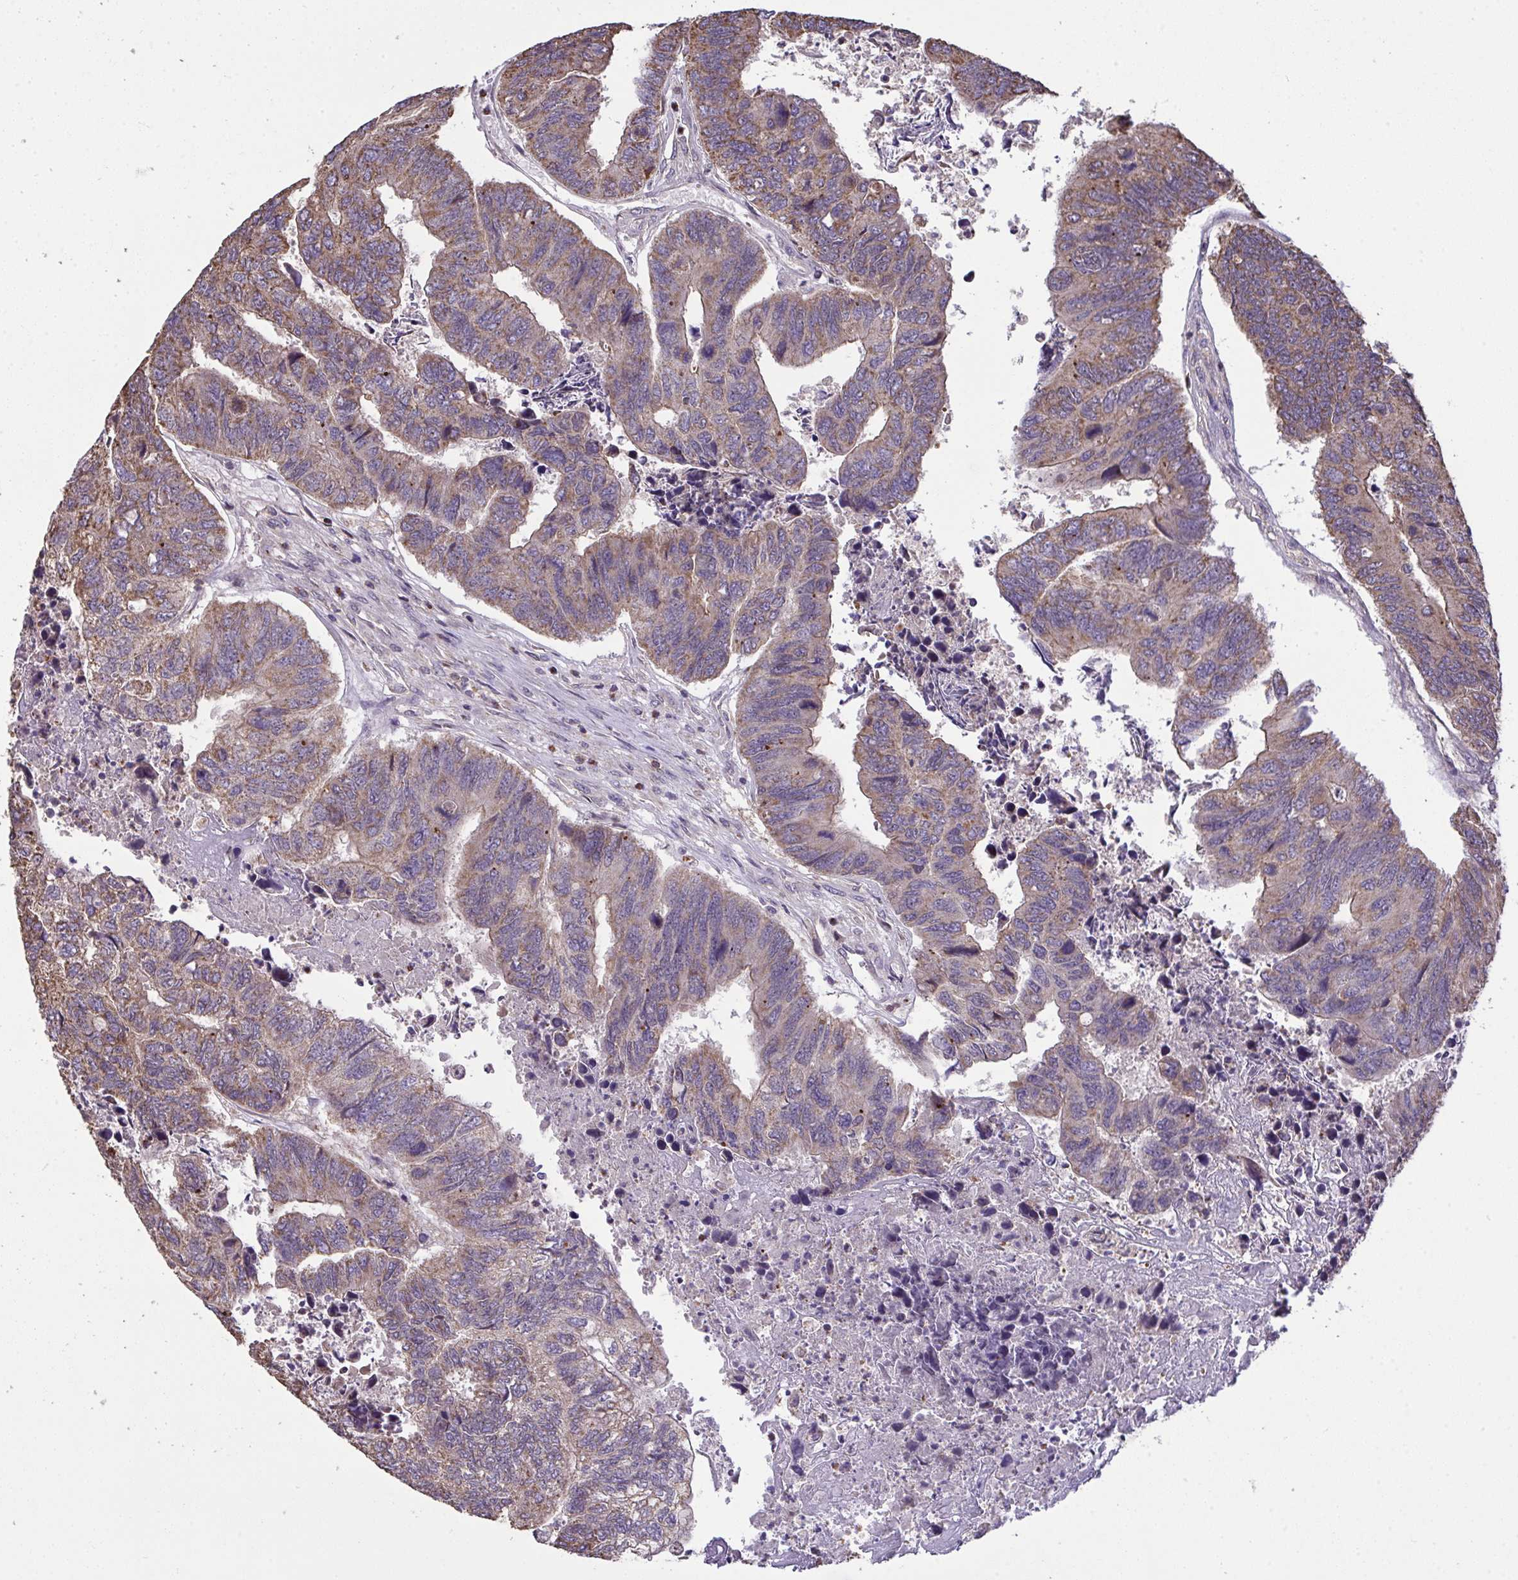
{"staining": {"intensity": "weak", "quantity": "25%-75%", "location": "cytoplasmic/membranous"}, "tissue": "colorectal cancer", "cell_type": "Tumor cells", "image_type": "cancer", "snomed": [{"axis": "morphology", "description": "Adenocarcinoma, NOS"}, {"axis": "topography", "description": "Colon"}], "caption": "A histopathology image of human colorectal adenocarcinoma stained for a protein demonstrates weak cytoplasmic/membranous brown staining in tumor cells.", "gene": "PPM1H", "patient": {"sex": "female", "age": 67}}